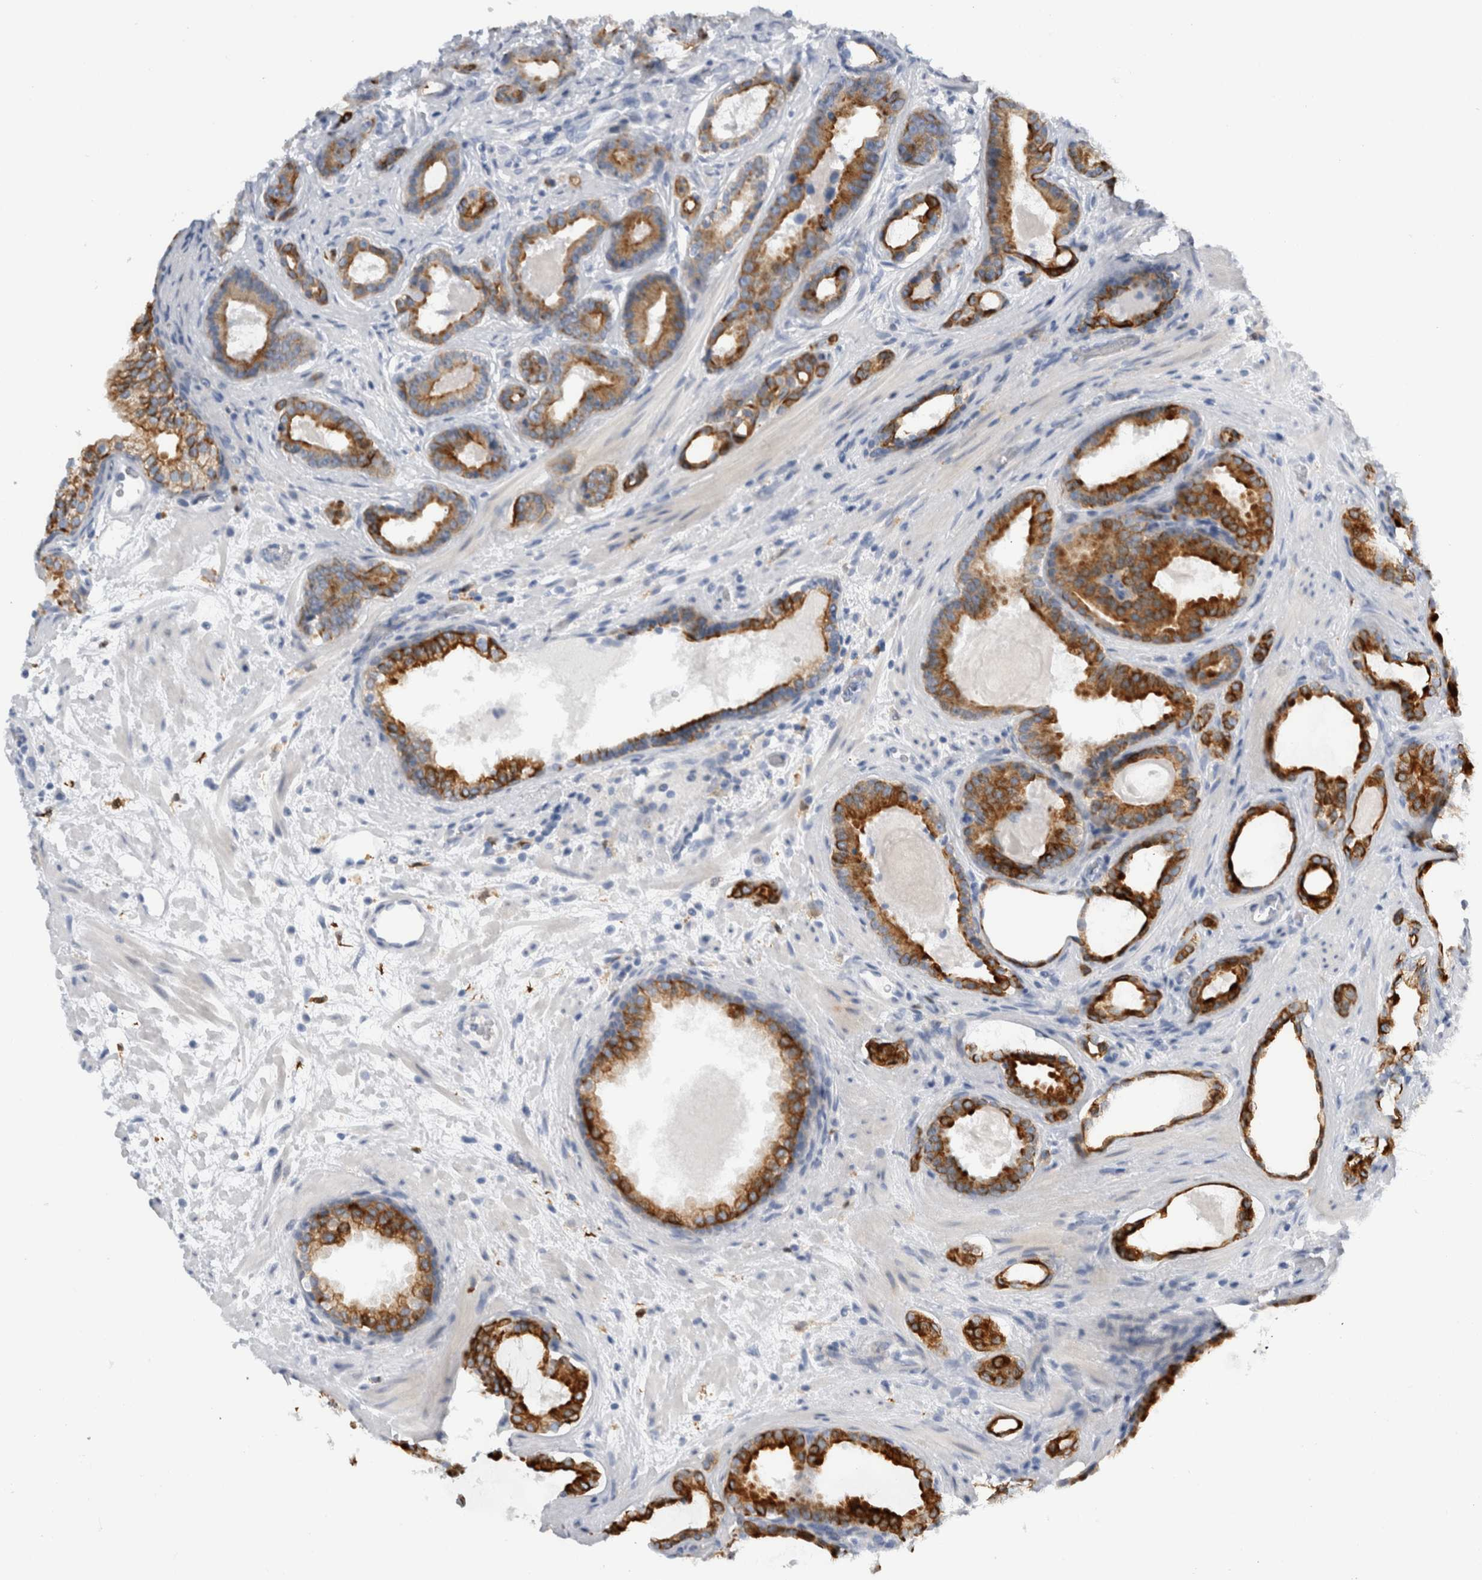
{"staining": {"intensity": "strong", "quantity": ">75%", "location": "cytoplasmic/membranous"}, "tissue": "prostate cancer", "cell_type": "Tumor cells", "image_type": "cancer", "snomed": [{"axis": "morphology", "description": "Adenocarcinoma, High grade"}, {"axis": "topography", "description": "Prostate"}], "caption": "A brown stain labels strong cytoplasmic/membranous staining of a protein in high-grade adenocarcinoma (prostate) tumor cells.", "gene": "SLC20A2", "patient": {"sex": "male", "age": 60}}